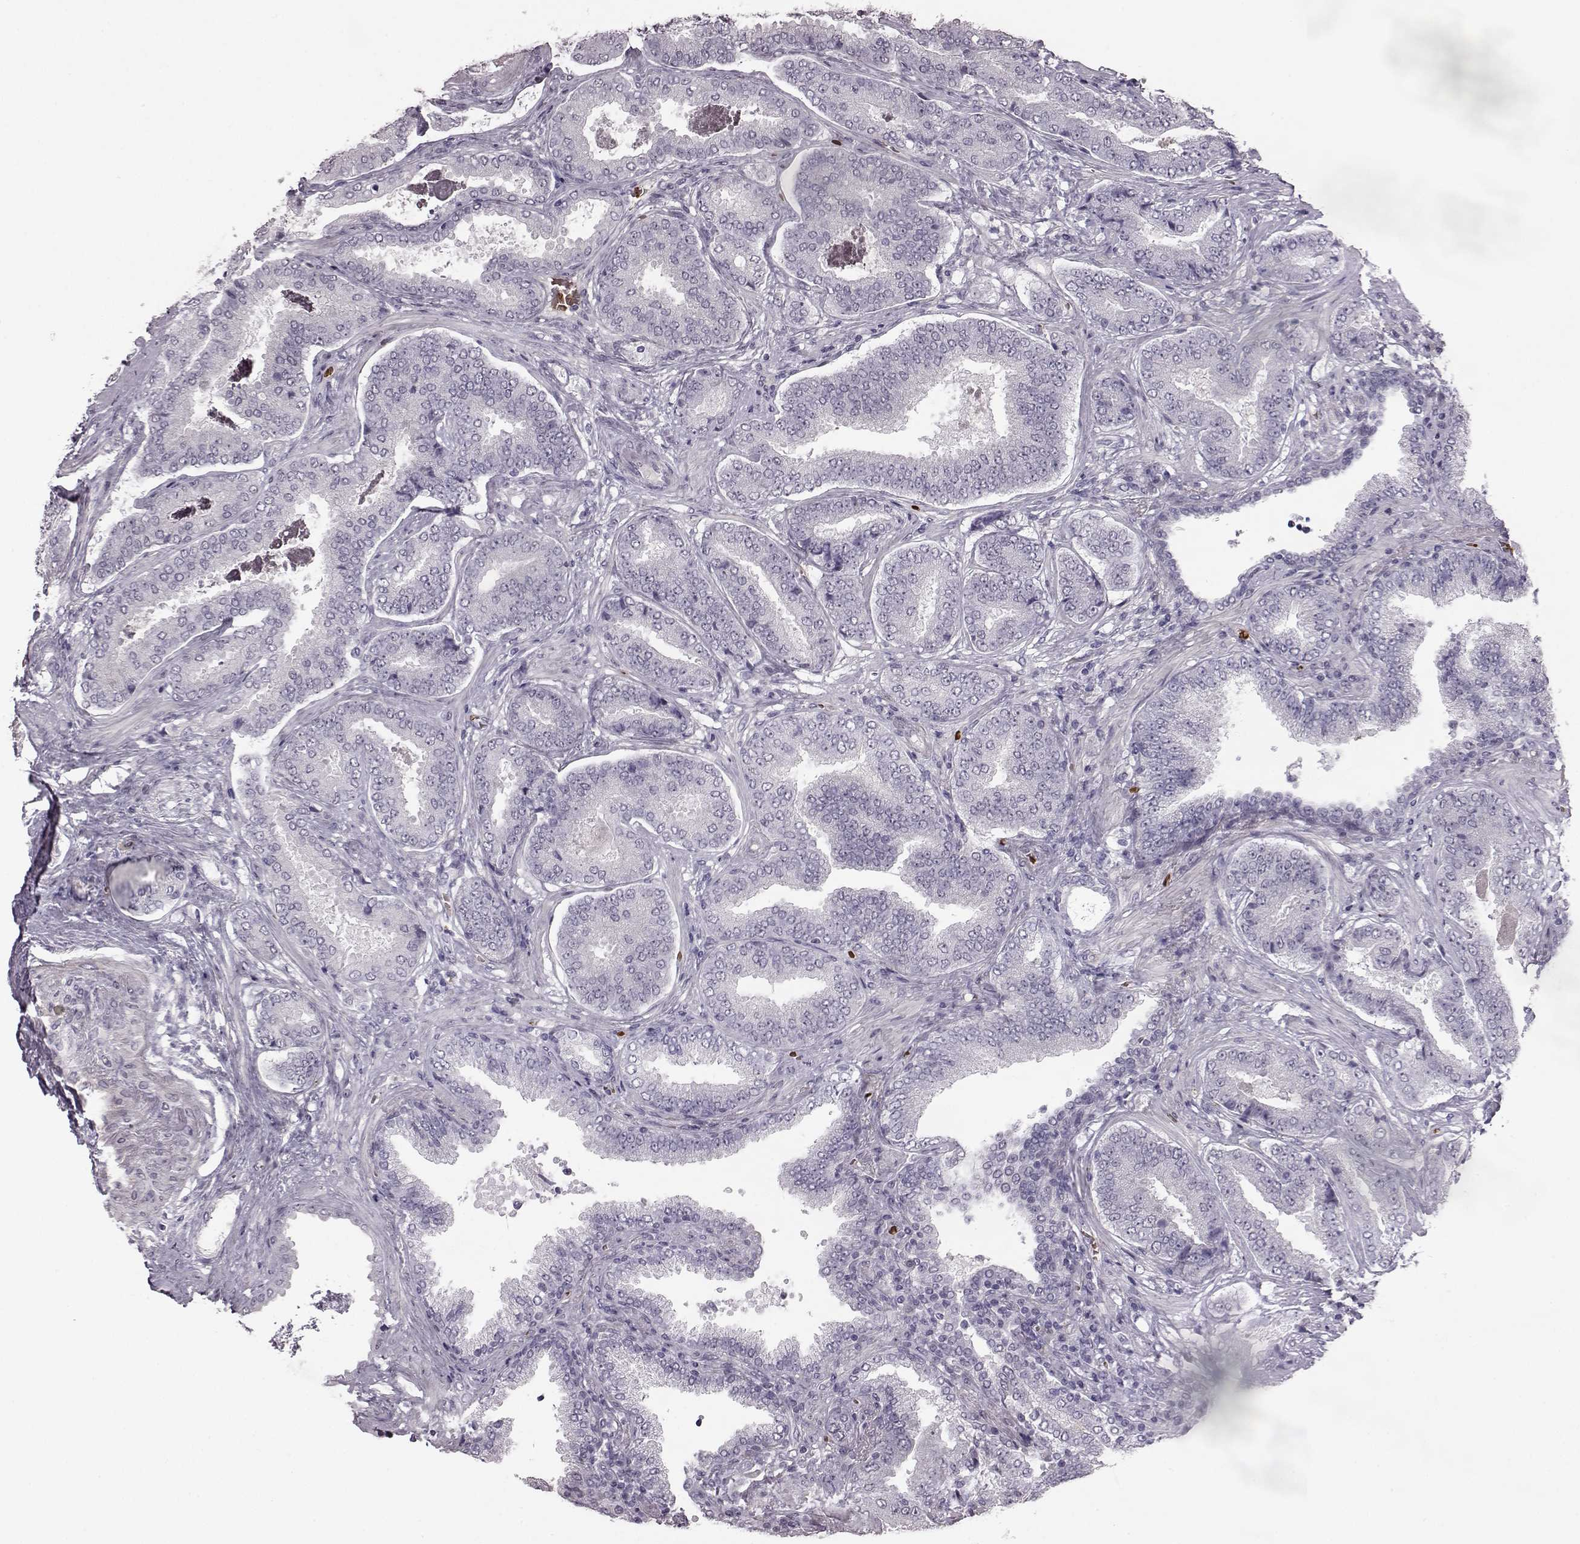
{"staining": {"intensity": "negative", "quantity": "none", "location": "none"}, "tissue": "prostate cancer", "cell_type": "Tumor cells", "image_type": "cancer", "snomed": [{"axis": "morphology", "description": "Adenocarcinoma, NOS"}, {"axis": "topography", "description": "Prostate"}], "caption": "DAB (3,3'-diaminobenzidine) immunohistochemical staining of human adenocarcinoma (prostate) exhibits no significant expression in tumor cells.", "gene": "PROP1", "patient": {"sex": "male", "age": 64}}